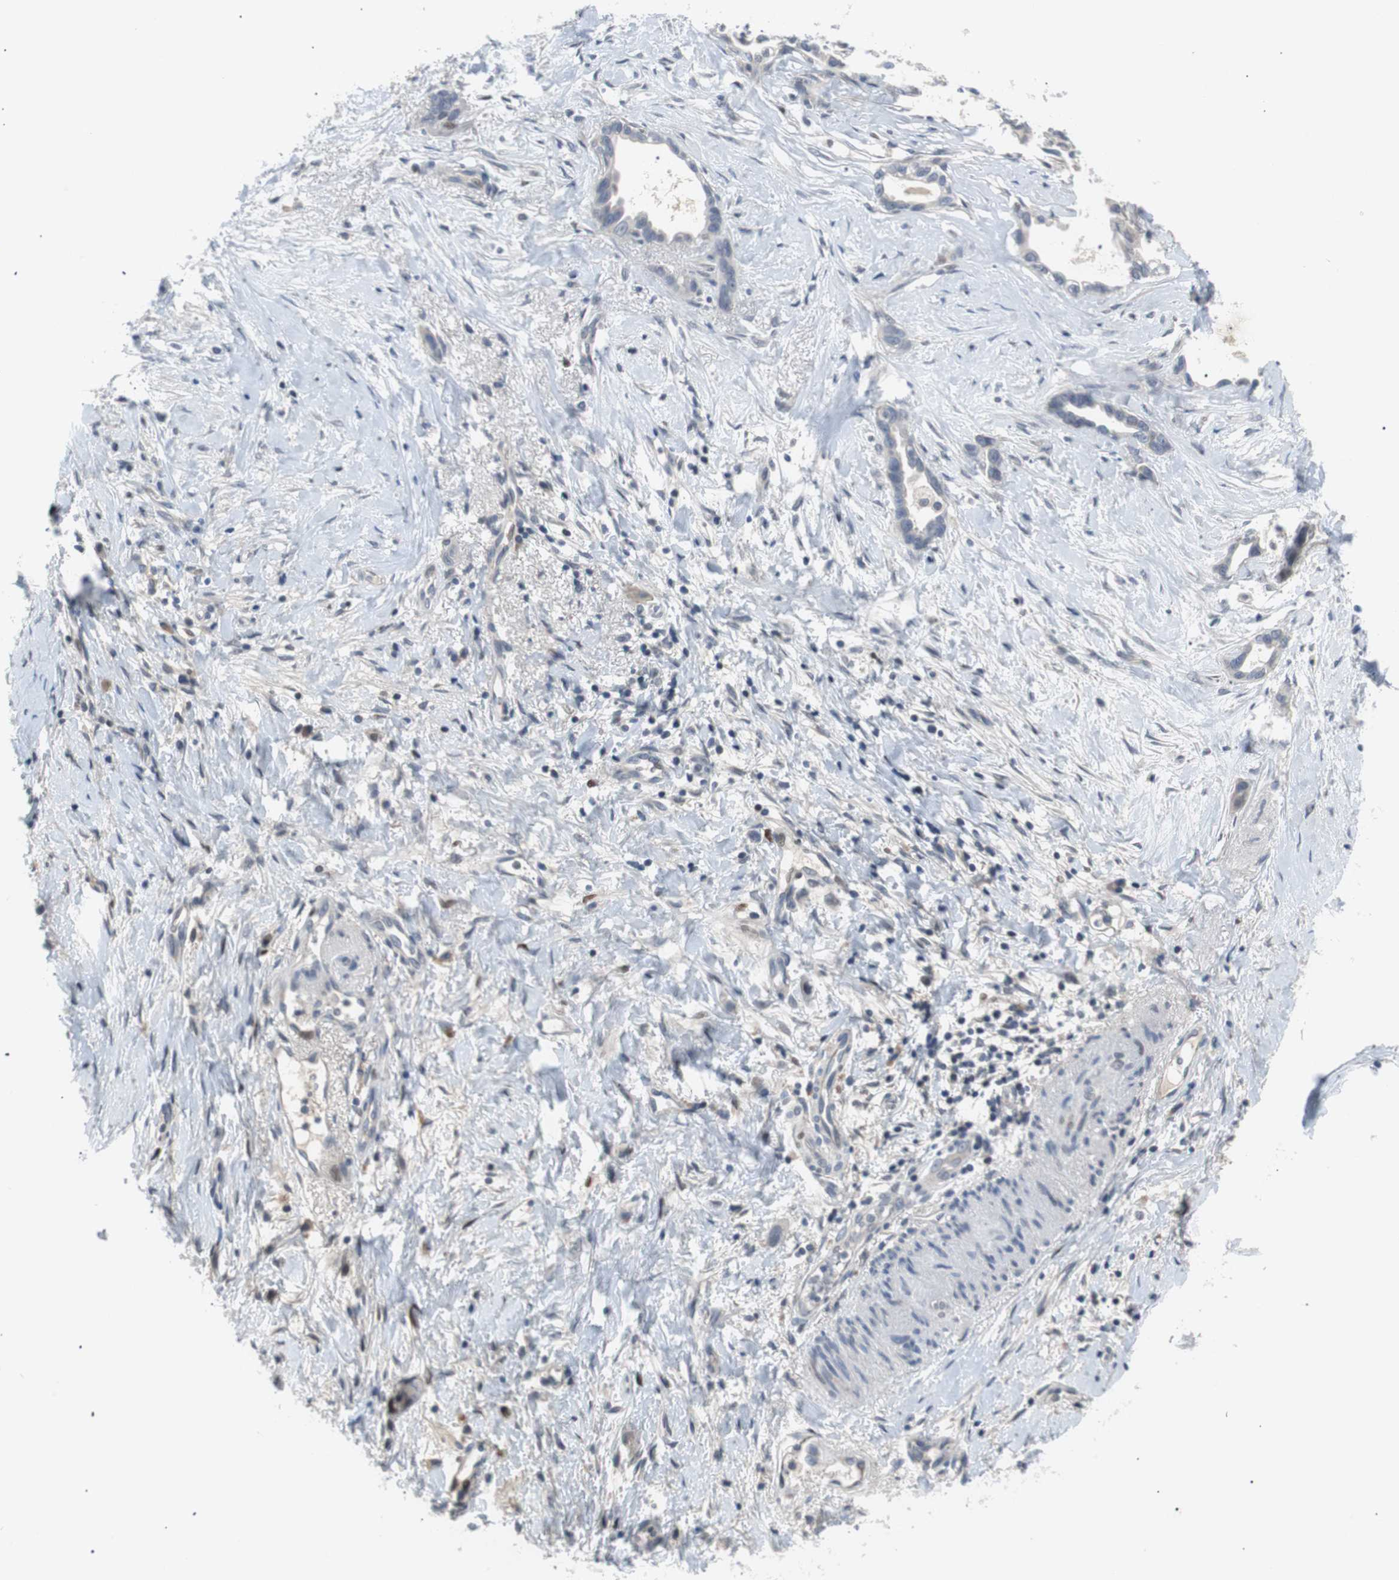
{"staining": {"intensity": "negative", "quantity": "none", "location": "none"}, "tissue": "liver cancer", "cell_type": "Tumor cells", "image_type": "cancer", "snomed": [{"axis": "morphology", "description": "Cholangiocarcinoma"}, {"axis": "topography", "description": "Liver"}], "caption": "Tumor cells are negative for protein expression in human liver cancer (cholangiocarcinoma). Brightfield microscopy of IHC stained with DAB (3,3'-diaminobenzidine) (brown) and hematoxylin (blue), captured at high magnification.", "gene": "MAP2K4", "patient": {"sex": "female", "age": 65}}